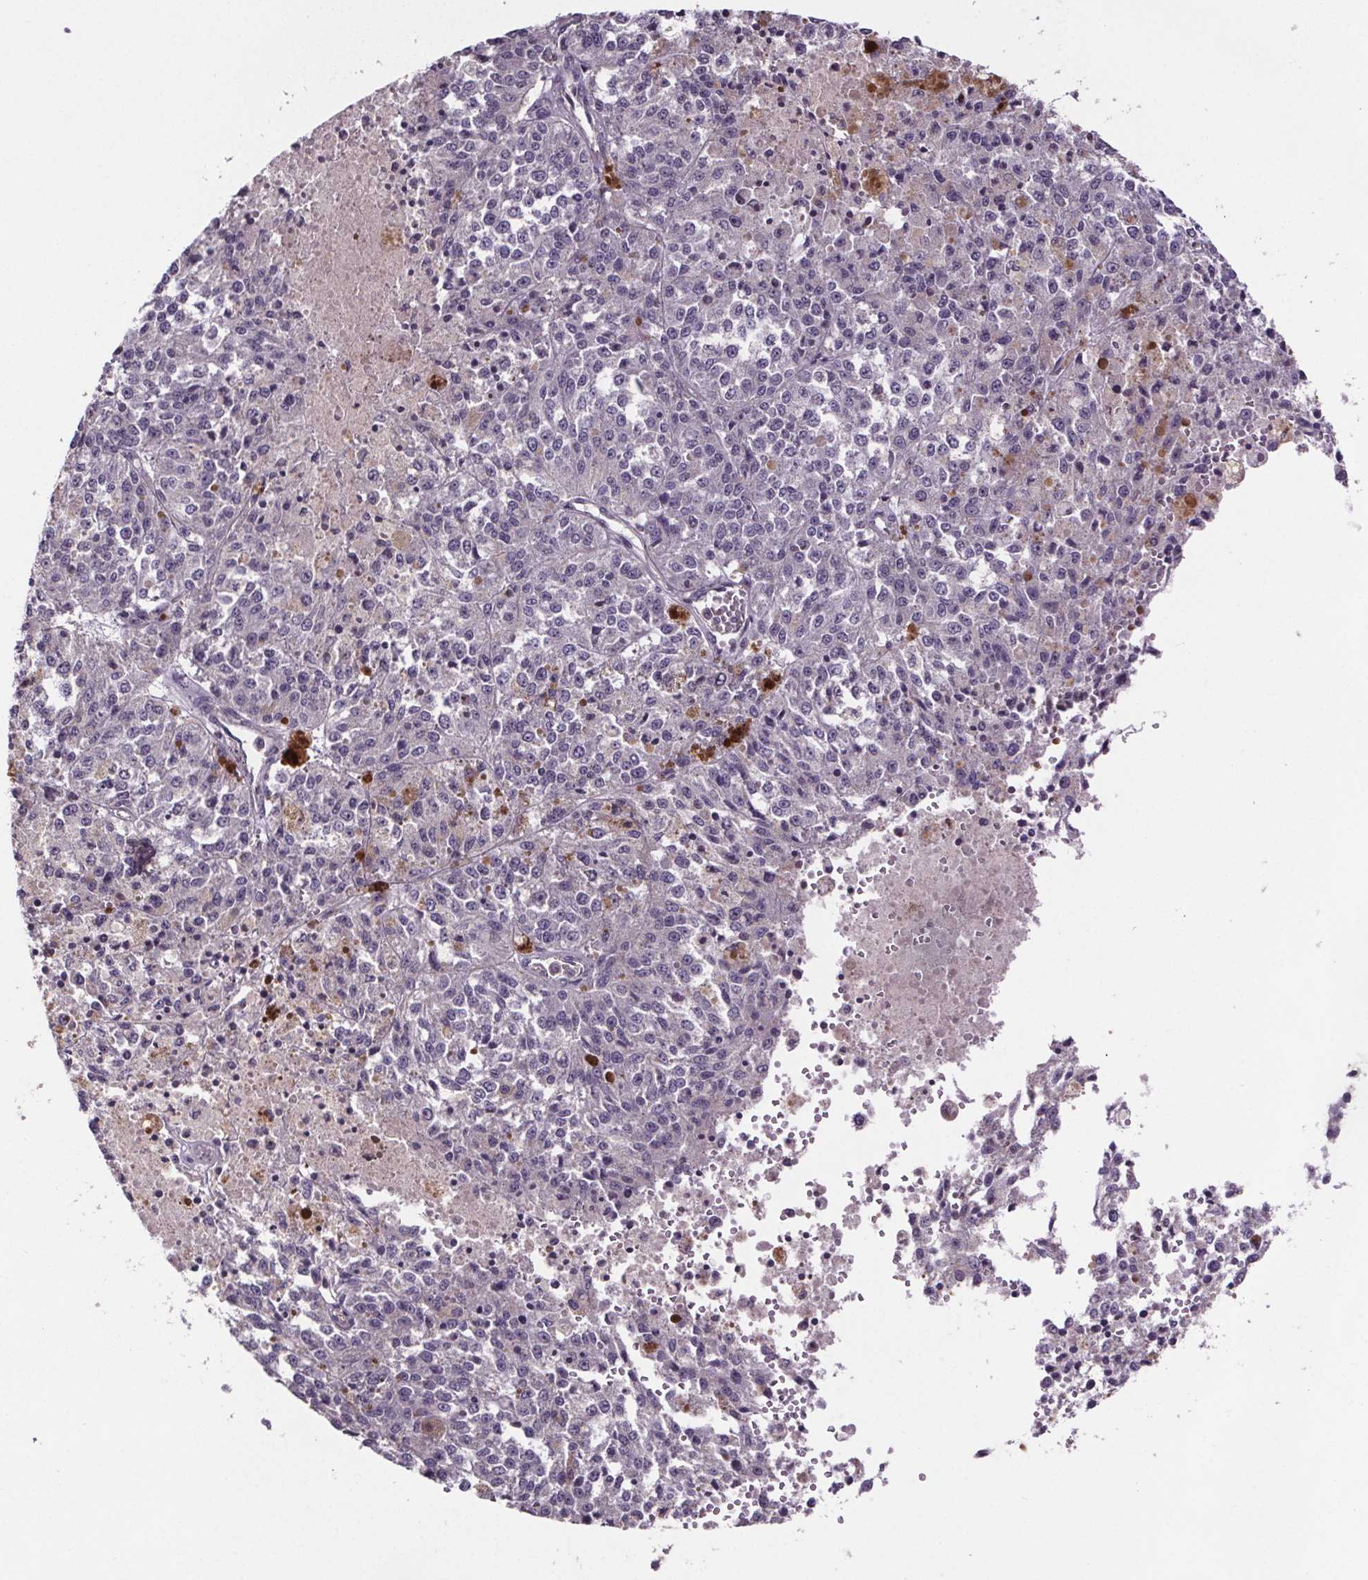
{"staining": {"intensity": "negative", "quantity": "none", "location": "none"}, "tissue": "melanoma", "cell_type": "Tumor cells", "image_type": "cancer", "snomed": [{"axis": "morphology", "description": "Malignant melanoma, Metastatic site"}, {"axis": "topography", "description": "Lymph node"}], "caption": "Melanoma stained for a protein using IHC displays no staining tumor cells.", "gene": "CLN3", "patient": {"sex": "female", "age": 64}}